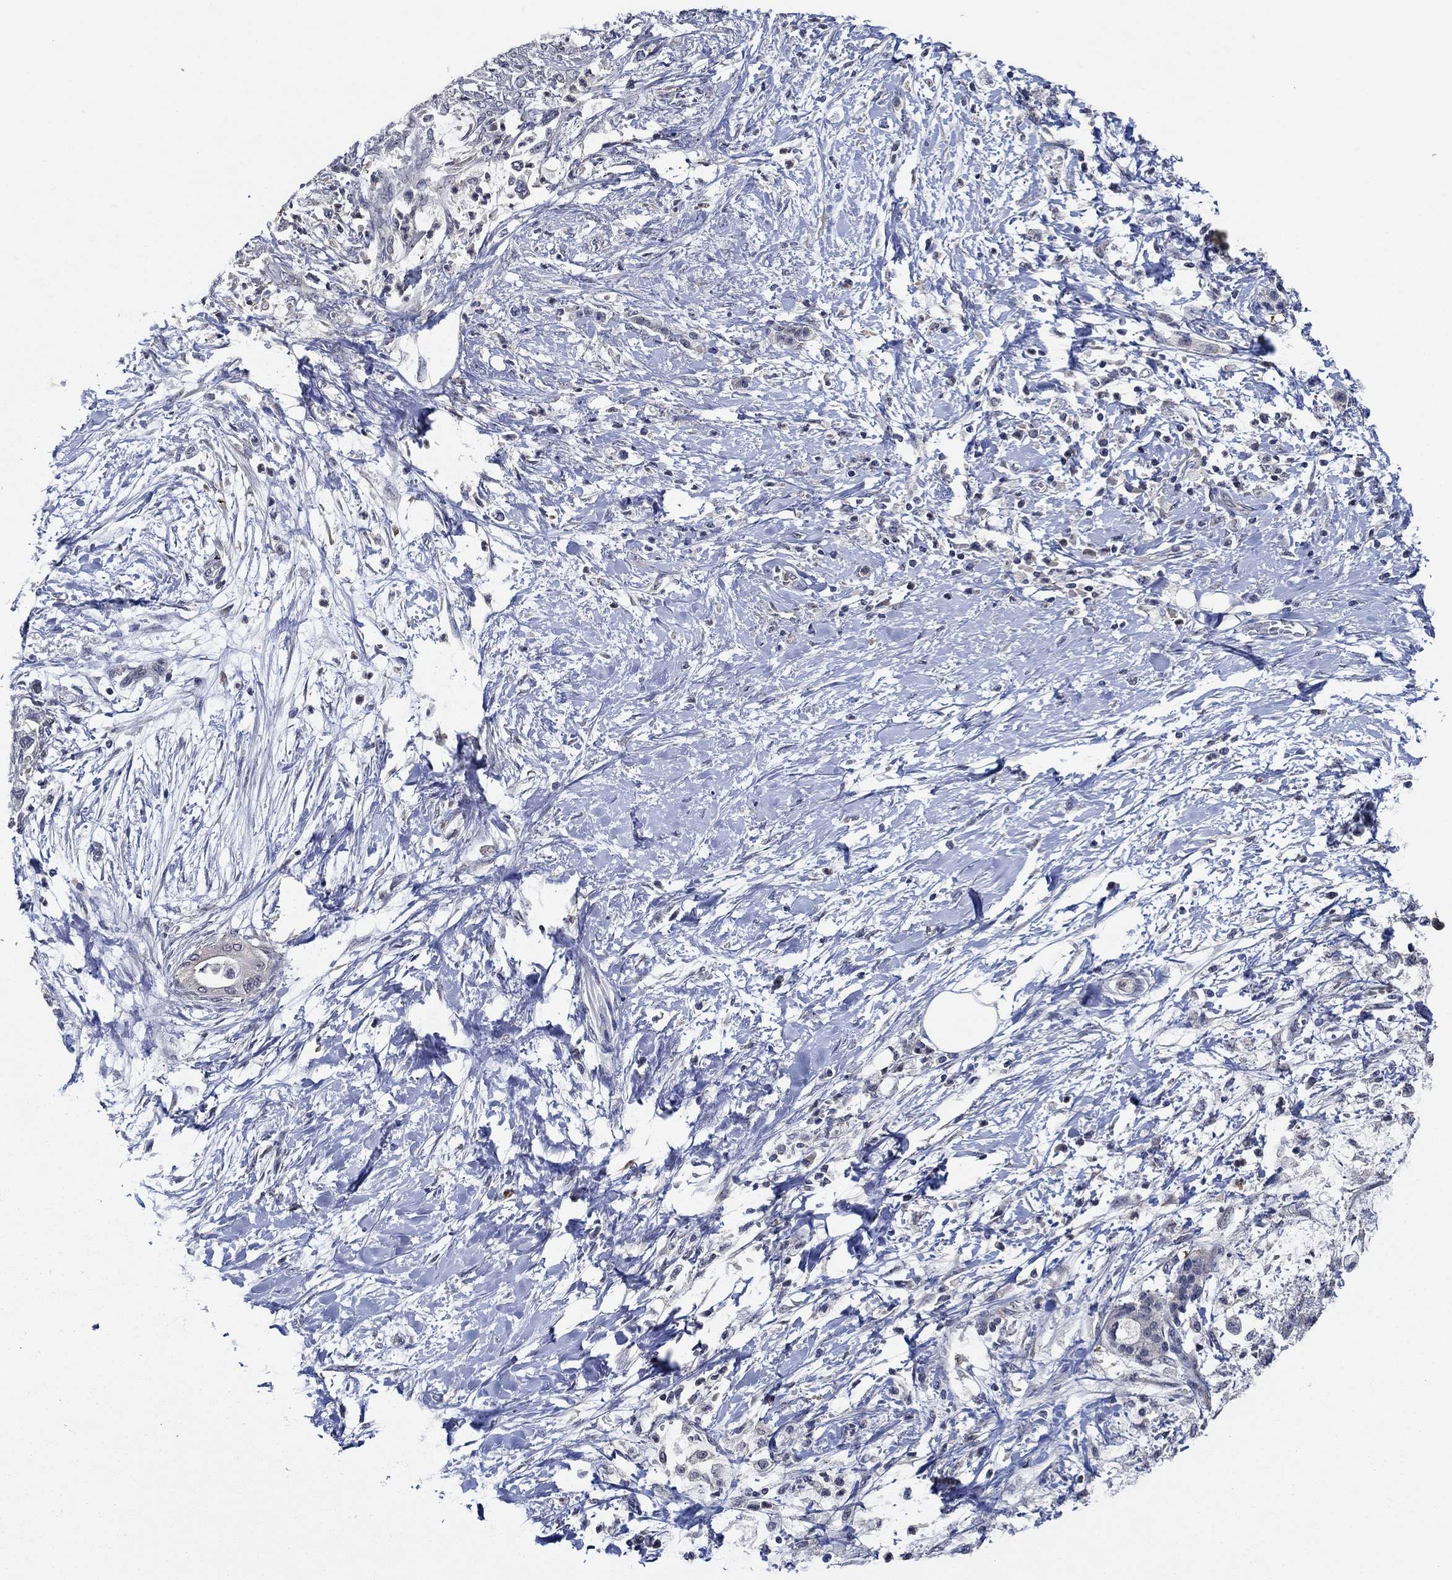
{"staining": {"intensity": "negative", "quantity": "none", "location": "none"}, "tissue": "pancreatic cancer", "cell_type": "Tumor cells", "image_type": "cancer", "snomed": [{"axis": "morphology", "description": "Normal tissue, NOS"}, {"axis": "morphology", "description": "Adenocarcinoma, NOS"}, {"axis": "topography", "description": "Pancreas"}, {"axis": "topography", "description": "Duodenum"}], "caption": "Histopathology image shows no significant protein staining in tumor cells of pancreatic cancer (adenocarcinoma).", "gene": "DACT1", "patient": {"sex": "female", "age": 60}}